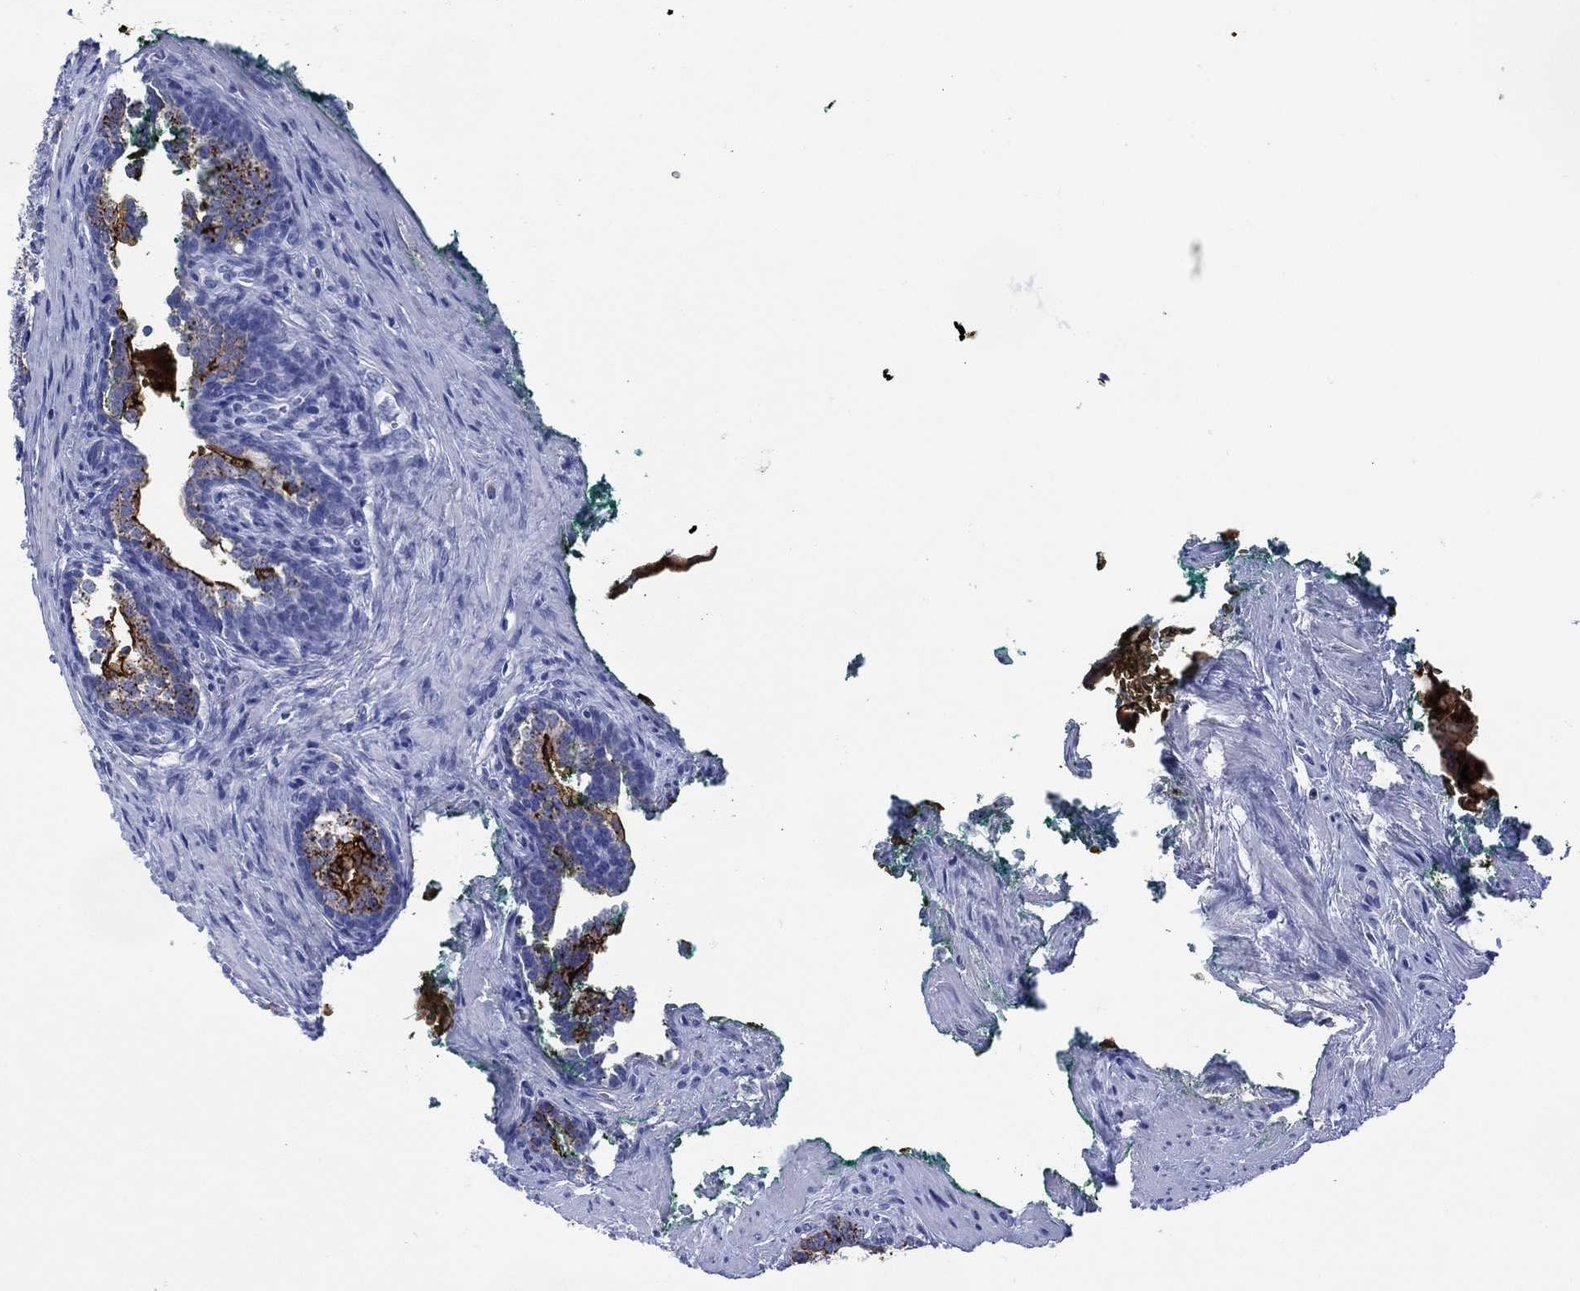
{"staining": {"intensity": "strong", "quantity": "<25%", "location": "cytoplasmic/membranous"}, "tissue": "prostate cancer", "cell_type": "Tumor cells", "image_type": "cancer", "snomed": [{"axis": "morphology", "description": "Adenocarcinoma, NOS"}, {"axis": "morphology", "description": "Adenocarcinoma, High grade"}, {"axis": "topography", "description": "Prostate"}], "caption": "The photomicrograph reveals immunohistochemical staining of prostate cancer. There is strong cytoplasmic/membranous staining is identified in approximately <25% of tumor cells.", "gene": "DPP4", "patient": {"sex": "male", "age": 61}}